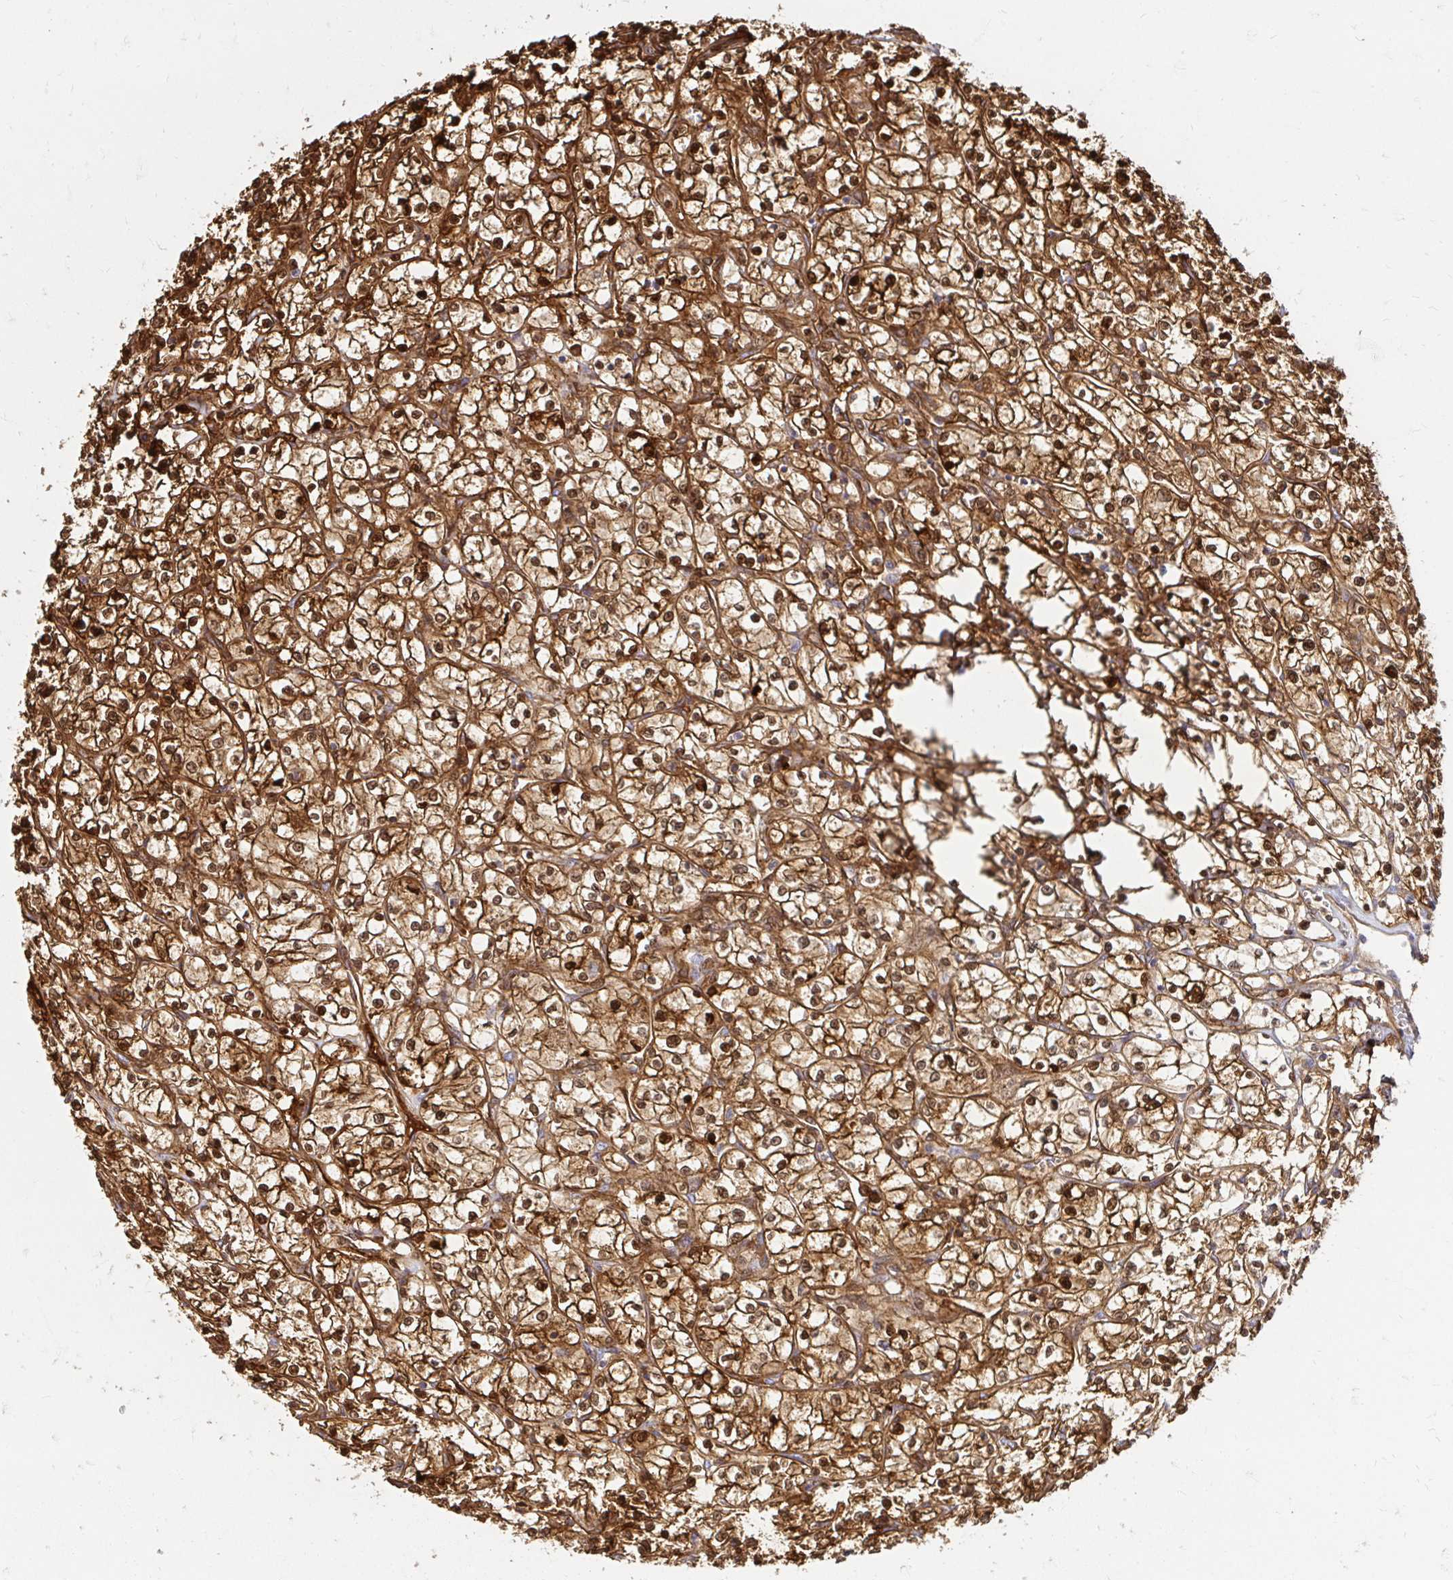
{"staining": {"intensity": "strong", "quantity": ">75%", "location": "cytoplasmic/membranous,nuclear"}, "tissue": "renal cancer", "cell_type": "Tumor cells", "image_type": "cancer", "snomed": [{"axis": "morphology", "description": "Adenocarcinoma, NOS"}, {"axis": "topography", "description": "Kidney"}], "caption": "Immunohistochemistry (IHC) (DAB) staining of human renal adenocarcinoma exhibits strong cytoplasmic/membranous and nuclear protein expression in about >75% of tumor cells.", "gene": "ITGA2", "patient": {"sex": "female", "age": 64}}